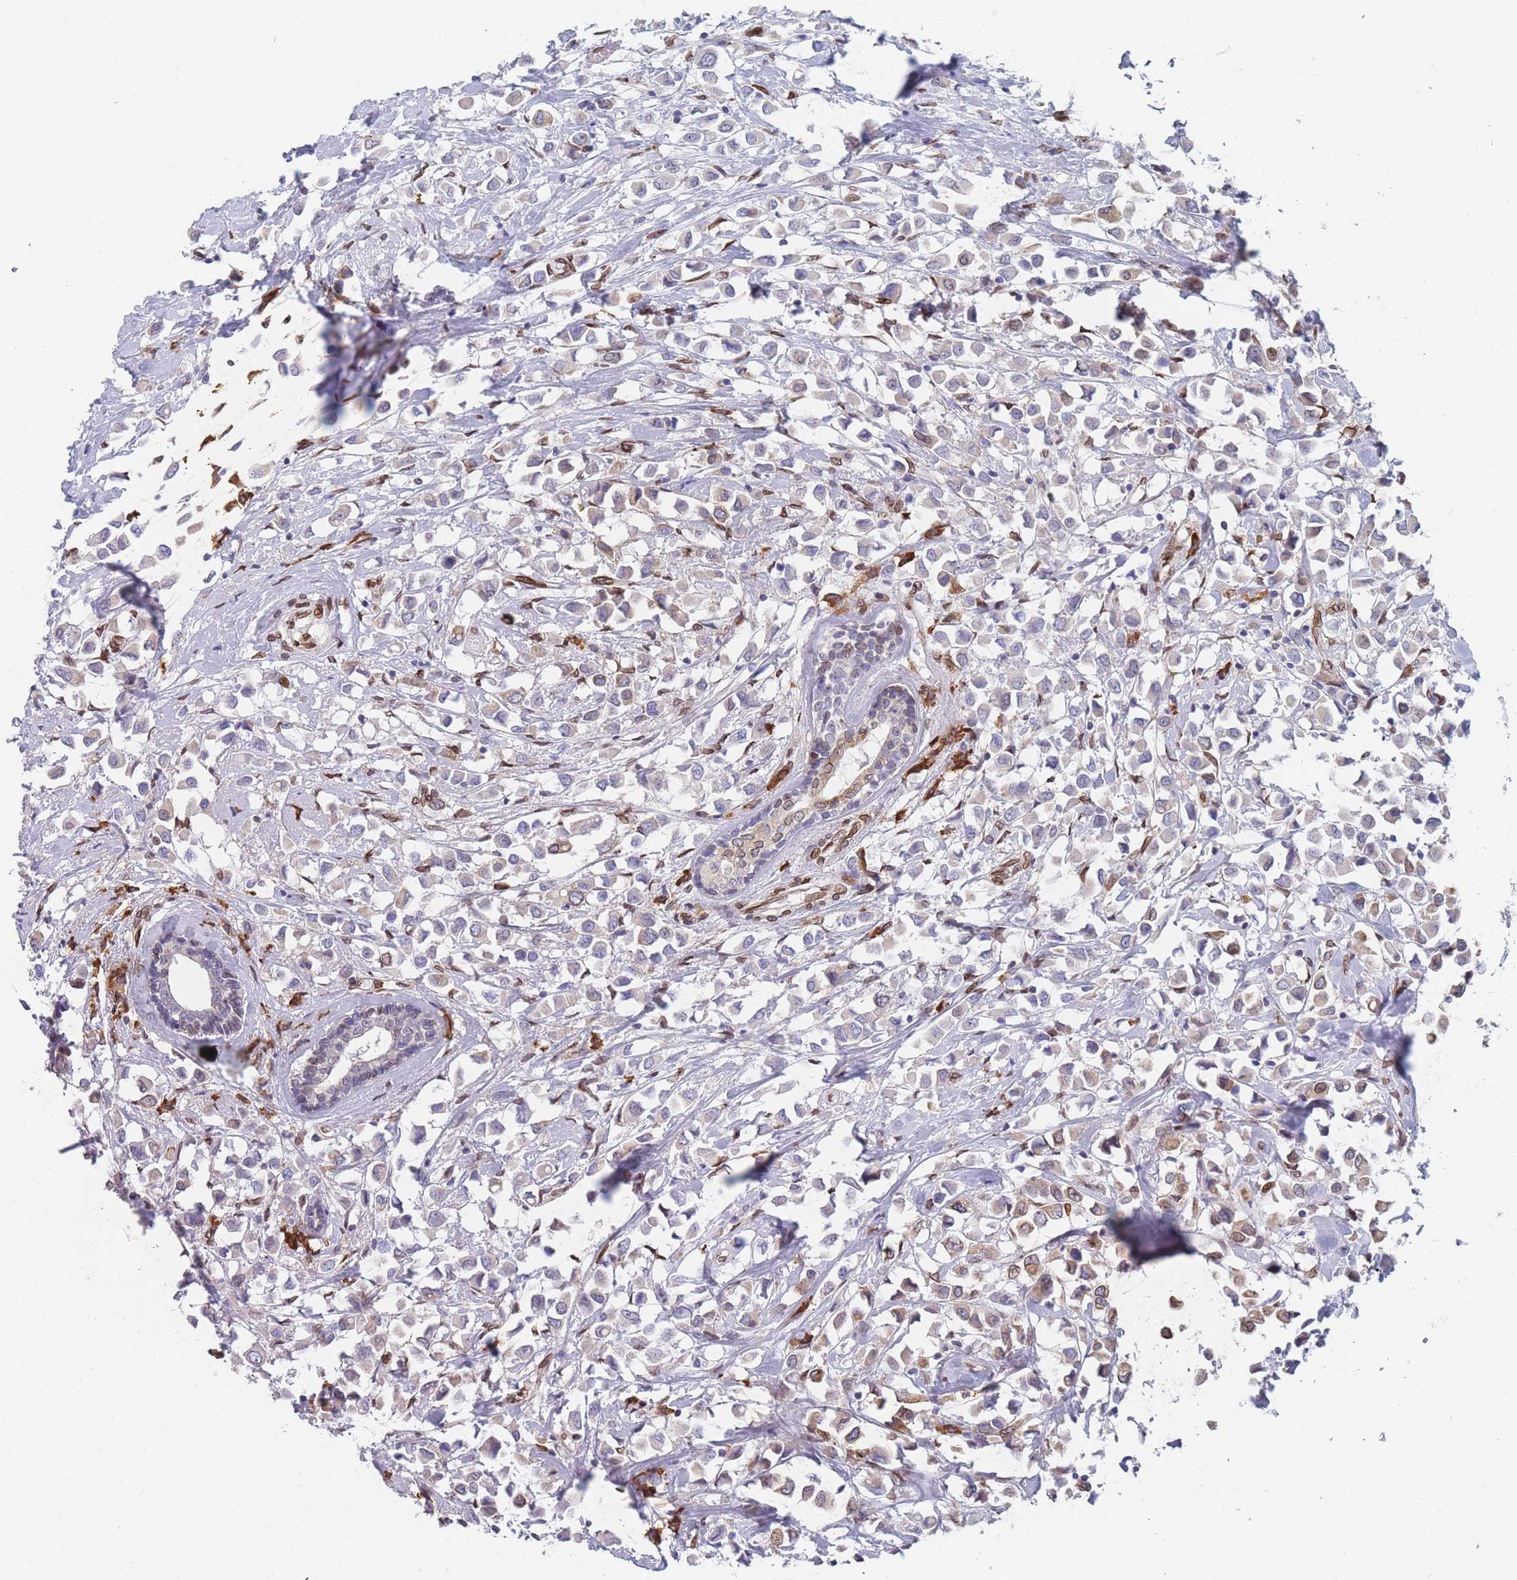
{"staining": {"intensity": "weak", "quantity": "25%-75%", "location": "cytoplasmic/membranous"}, "tissue": "breast cancer", "cell_type": "Tumor cells", "image_type": "cancer", "snomed": [{"axis": "morphology", "description": "Duct carcinoma"}, {"axis": "topography", "description": "Breast"}], "caption": "Immunohistochemical staining of breast invasive ductal carcinoma reveals low levels of weak cytoplasmic/membranous expression in approximately 25%-75% of tumor cells.", "gene": "ZBTB1", "patient": {"sex": "female", "age": 61}}